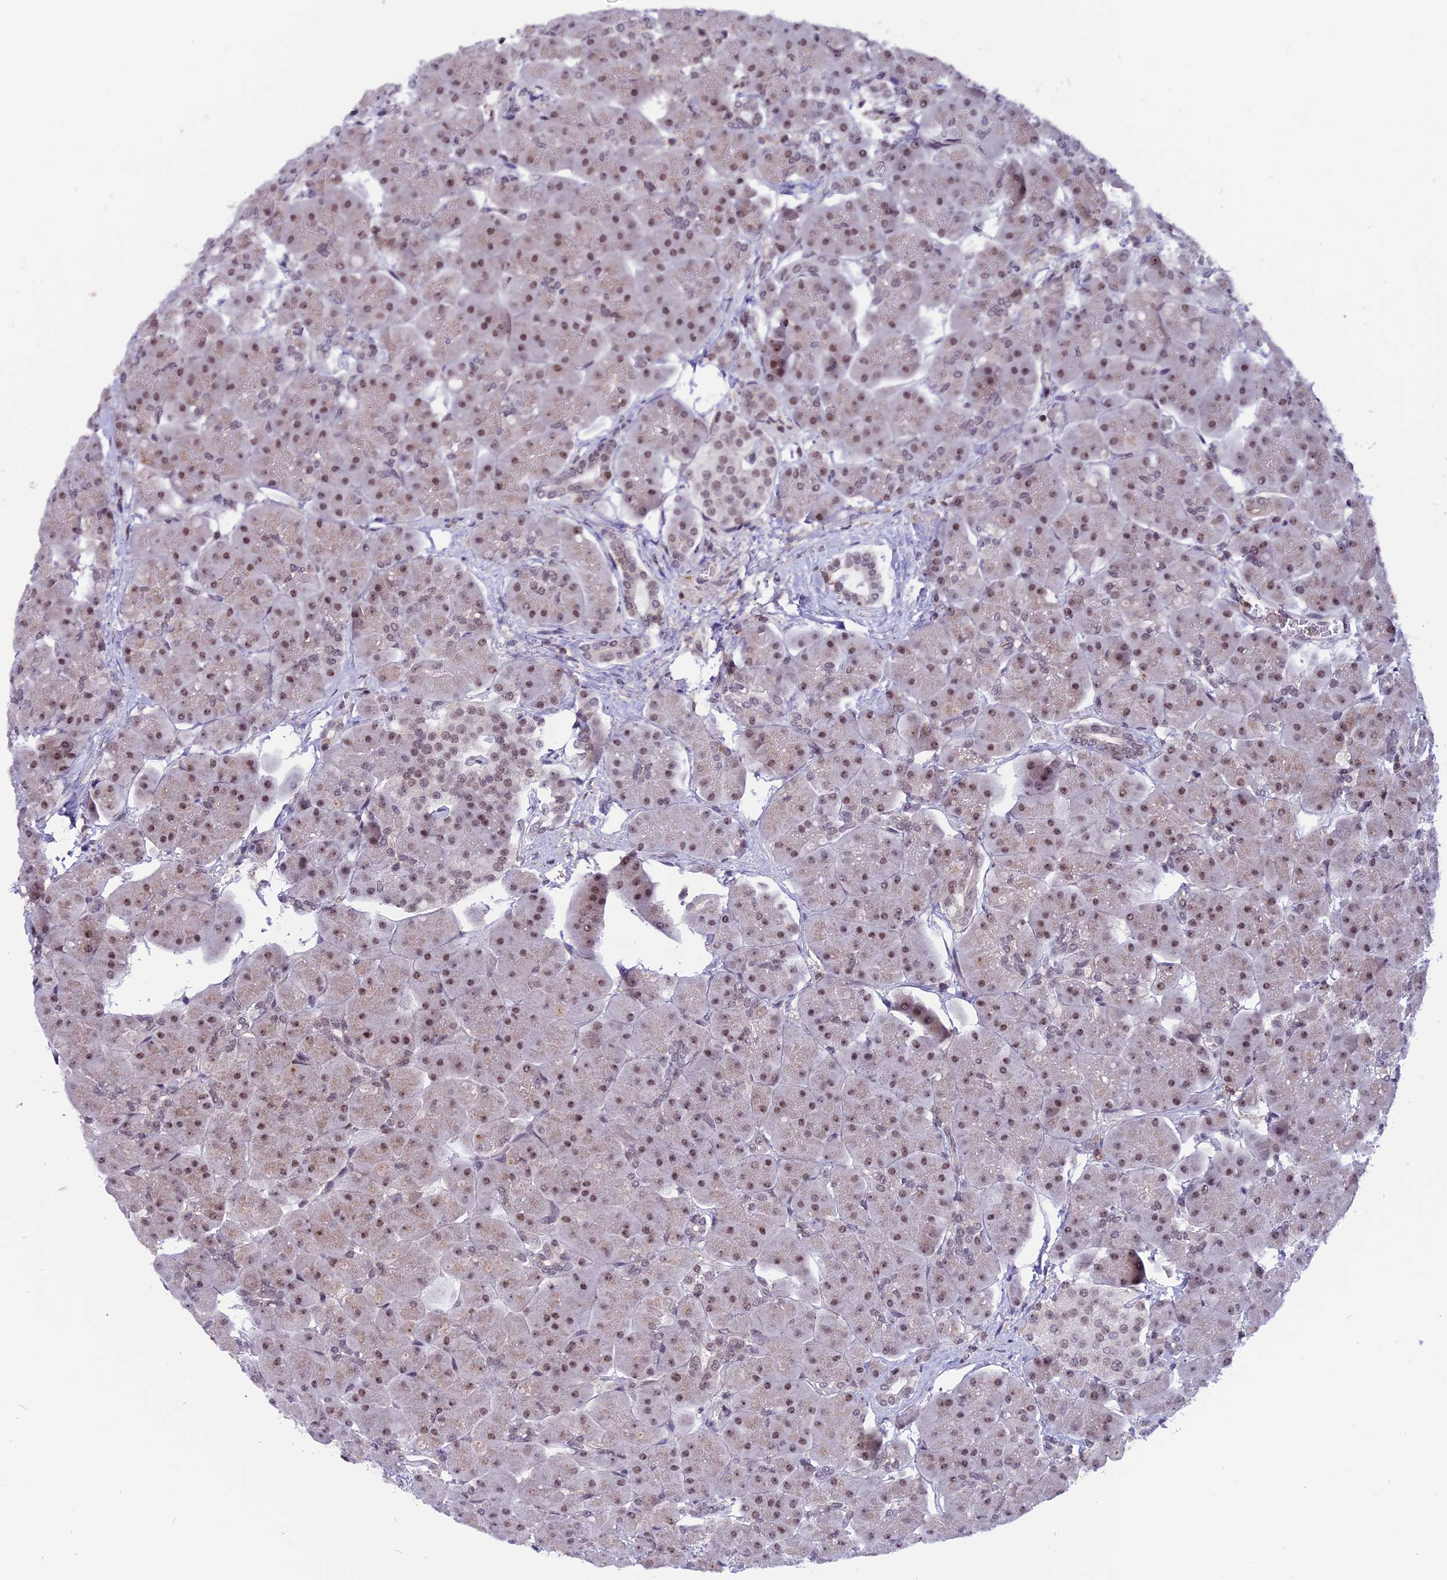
{"staining": {"intensity": "moderate", "quantity": ">75%", "location": "nuclear"}, "tissue": "pancreas", "cell_type": "Exocrine glandular cells", "image_type": "normal", "snomed": [{"axis": "morphology", "description": "Normal tissue, NOS"}, {"axis": "topography", "description": "Pancreas"}], "caption": "A brown stain highlights moderate nuclear positivity of a protein in exocrine glandular cells of benign pancreas. Using DAB (brown) and hematoxylin (blue) stains, captured at high magnification using brightfield microscopy.", "gene": "TADA3", "patient": {"sex": "male", "age": 66}}